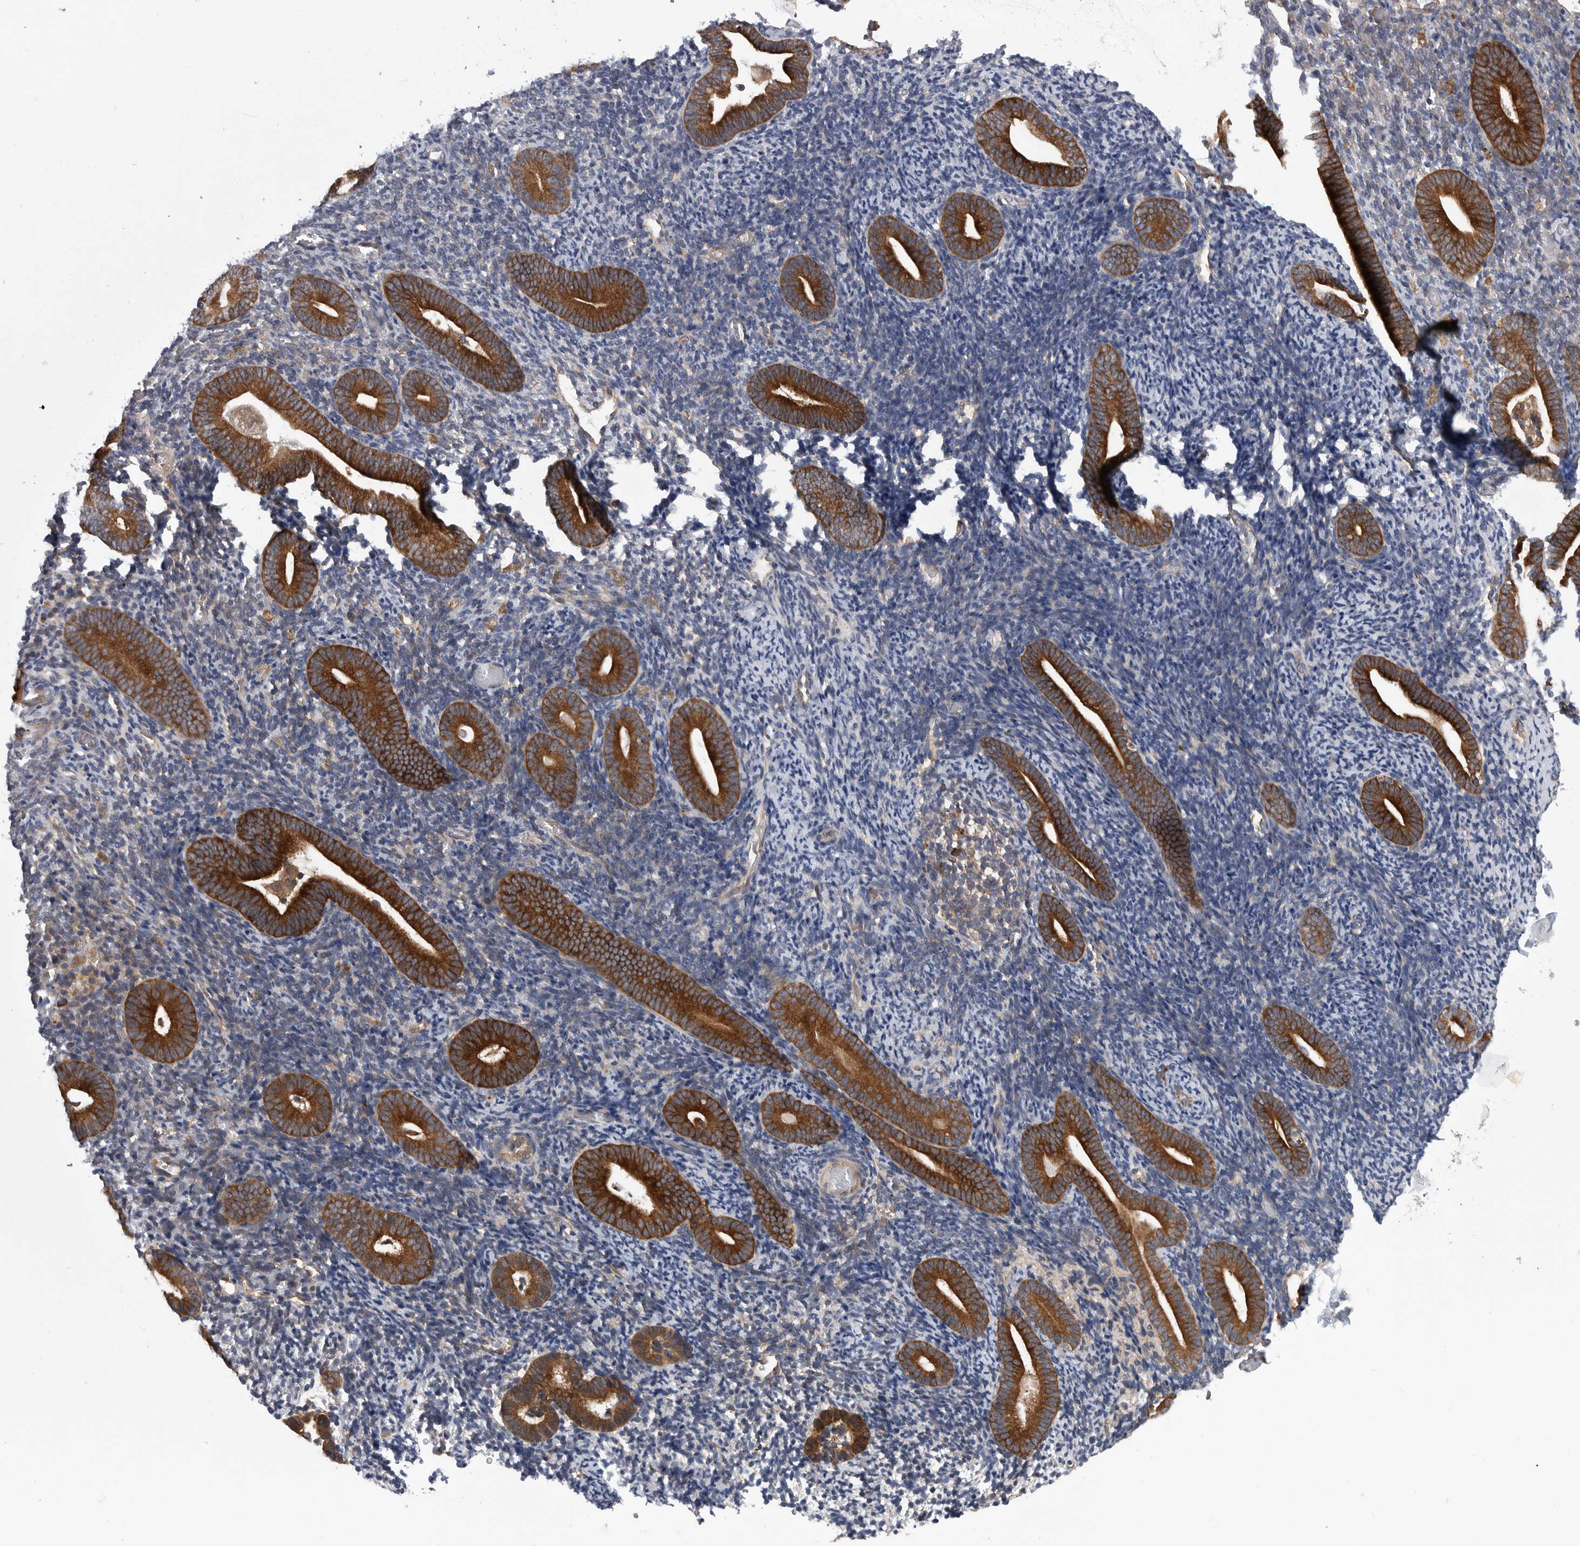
{"staining": {"intensity": "weak", "quantity": "25%-75%", "location": "cytoplasmic/membranous"}, "tissue": "endometrium", "cell_type": "Cells in endometrial stroma", "image_type": "normal", "snomed": [{"axis": "morphology", "description": "Normal tissue, NOS"}, {"axis": "topography", "description": "Endometrium"}], "caption": "Immunohistochemistry (IHC) micrograph of unremarkable endometrium: human endometrium stained using immunohistochemistry reveals low levels of weak protein expression localized specifically in the cytoplasmic/membranous of cells in endometrial stroma, appearing as a cytoplasmic/membranous brown color.", "gene": "OXR1", "patient": {"sex": "female", "age": 51}}